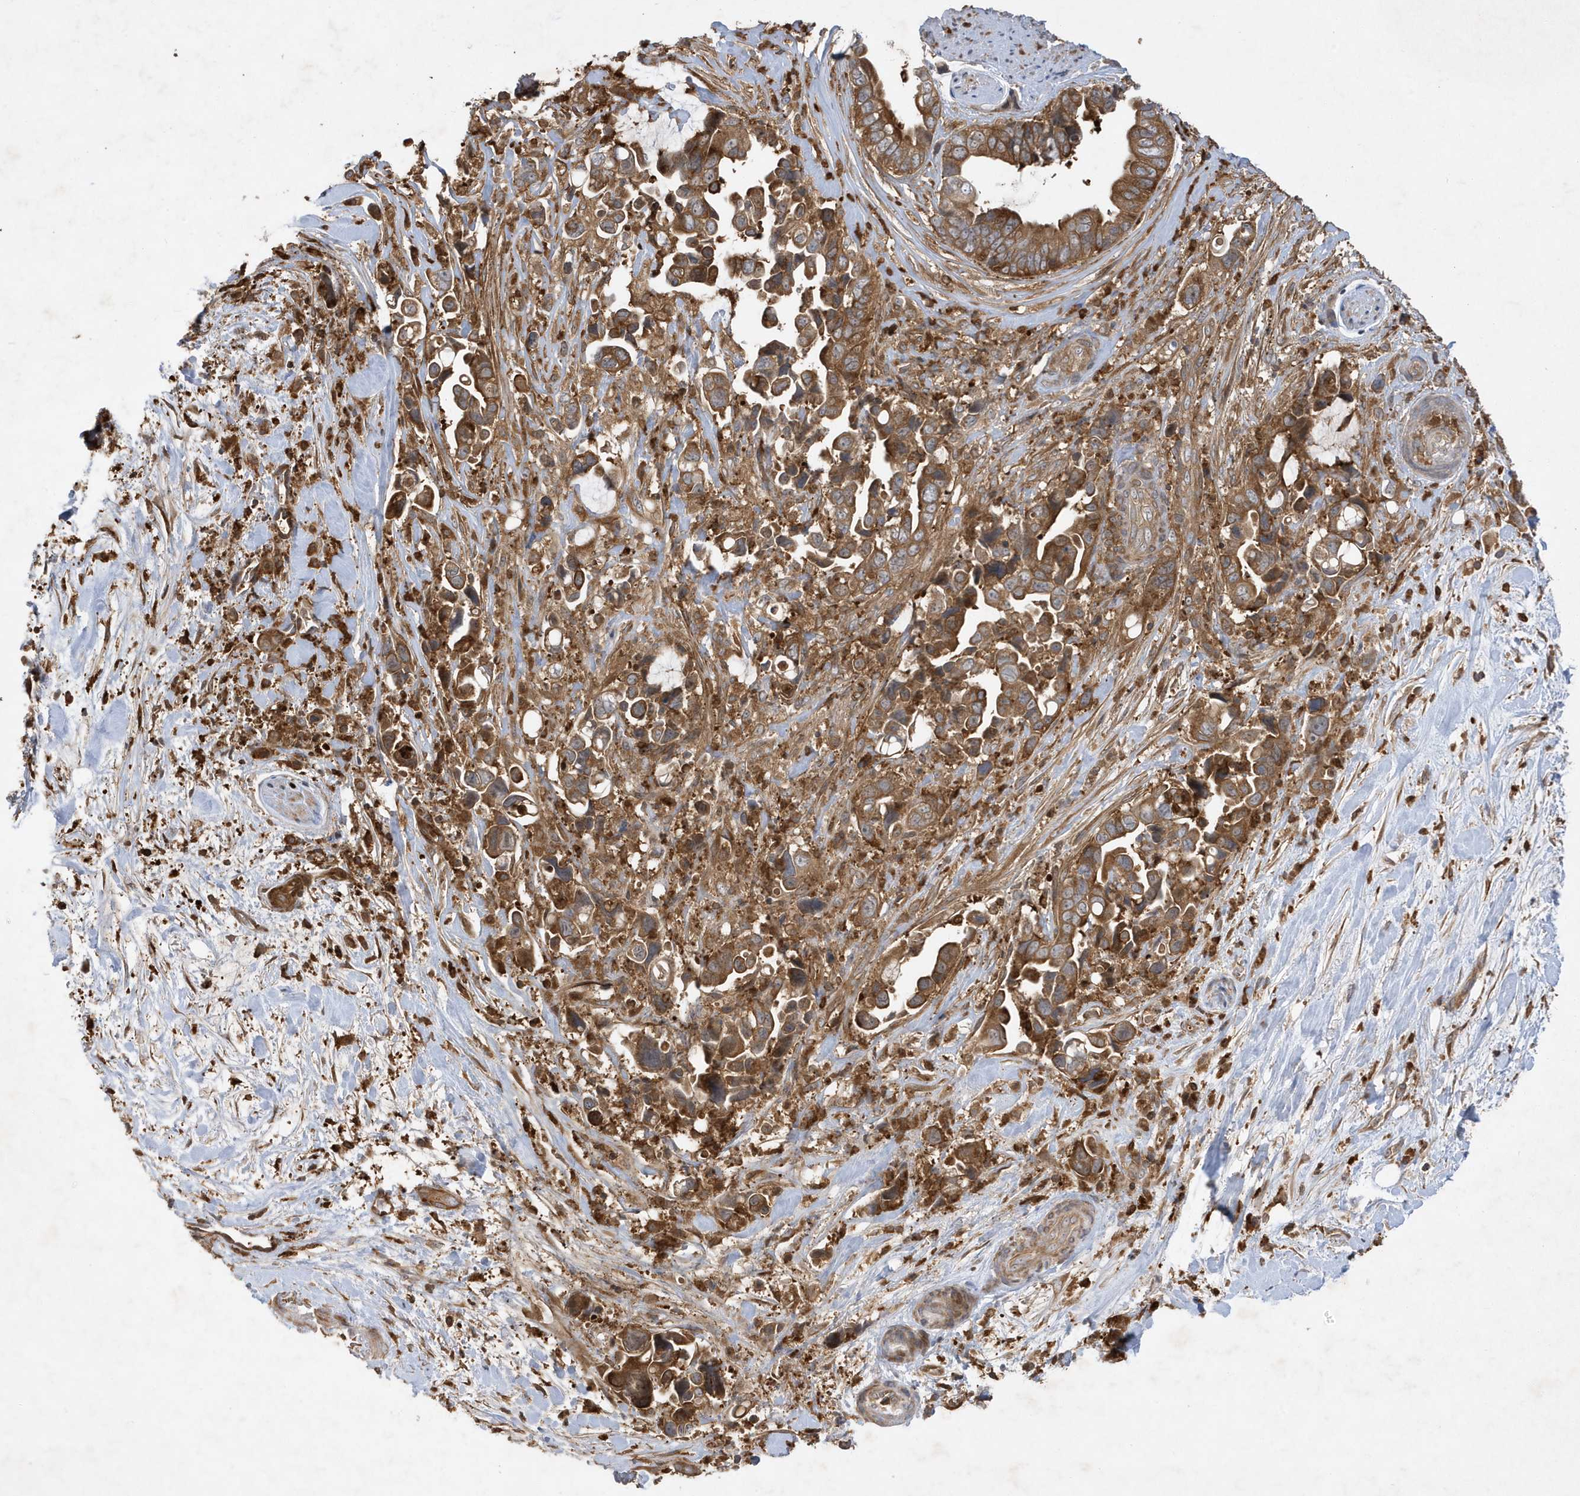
{"staining": {"intensity": "strong", "quantity": ">75%", "location": "cytoplasmic/membranous"}, "tissue": "pancreatic cancer", "cell_type": "Tumor cells", "image_type": "cancer", "snomed": [{"axis": "morphology", "description": "Adenocarcinoma, NOS"}, {"axis": "topography", "description": "Pancreas"}], "caption": "Immunohistochemical staining of pancreatic adenocarcinoma reveals high levels of strong cytoplasmic/membranous positivity in about >75% of tumor cells. The protein is shown in brown color, while the nuclei are stained blue.", "gene": "LAPTM4A", "patient": {"sex": "female", "age": 72}}